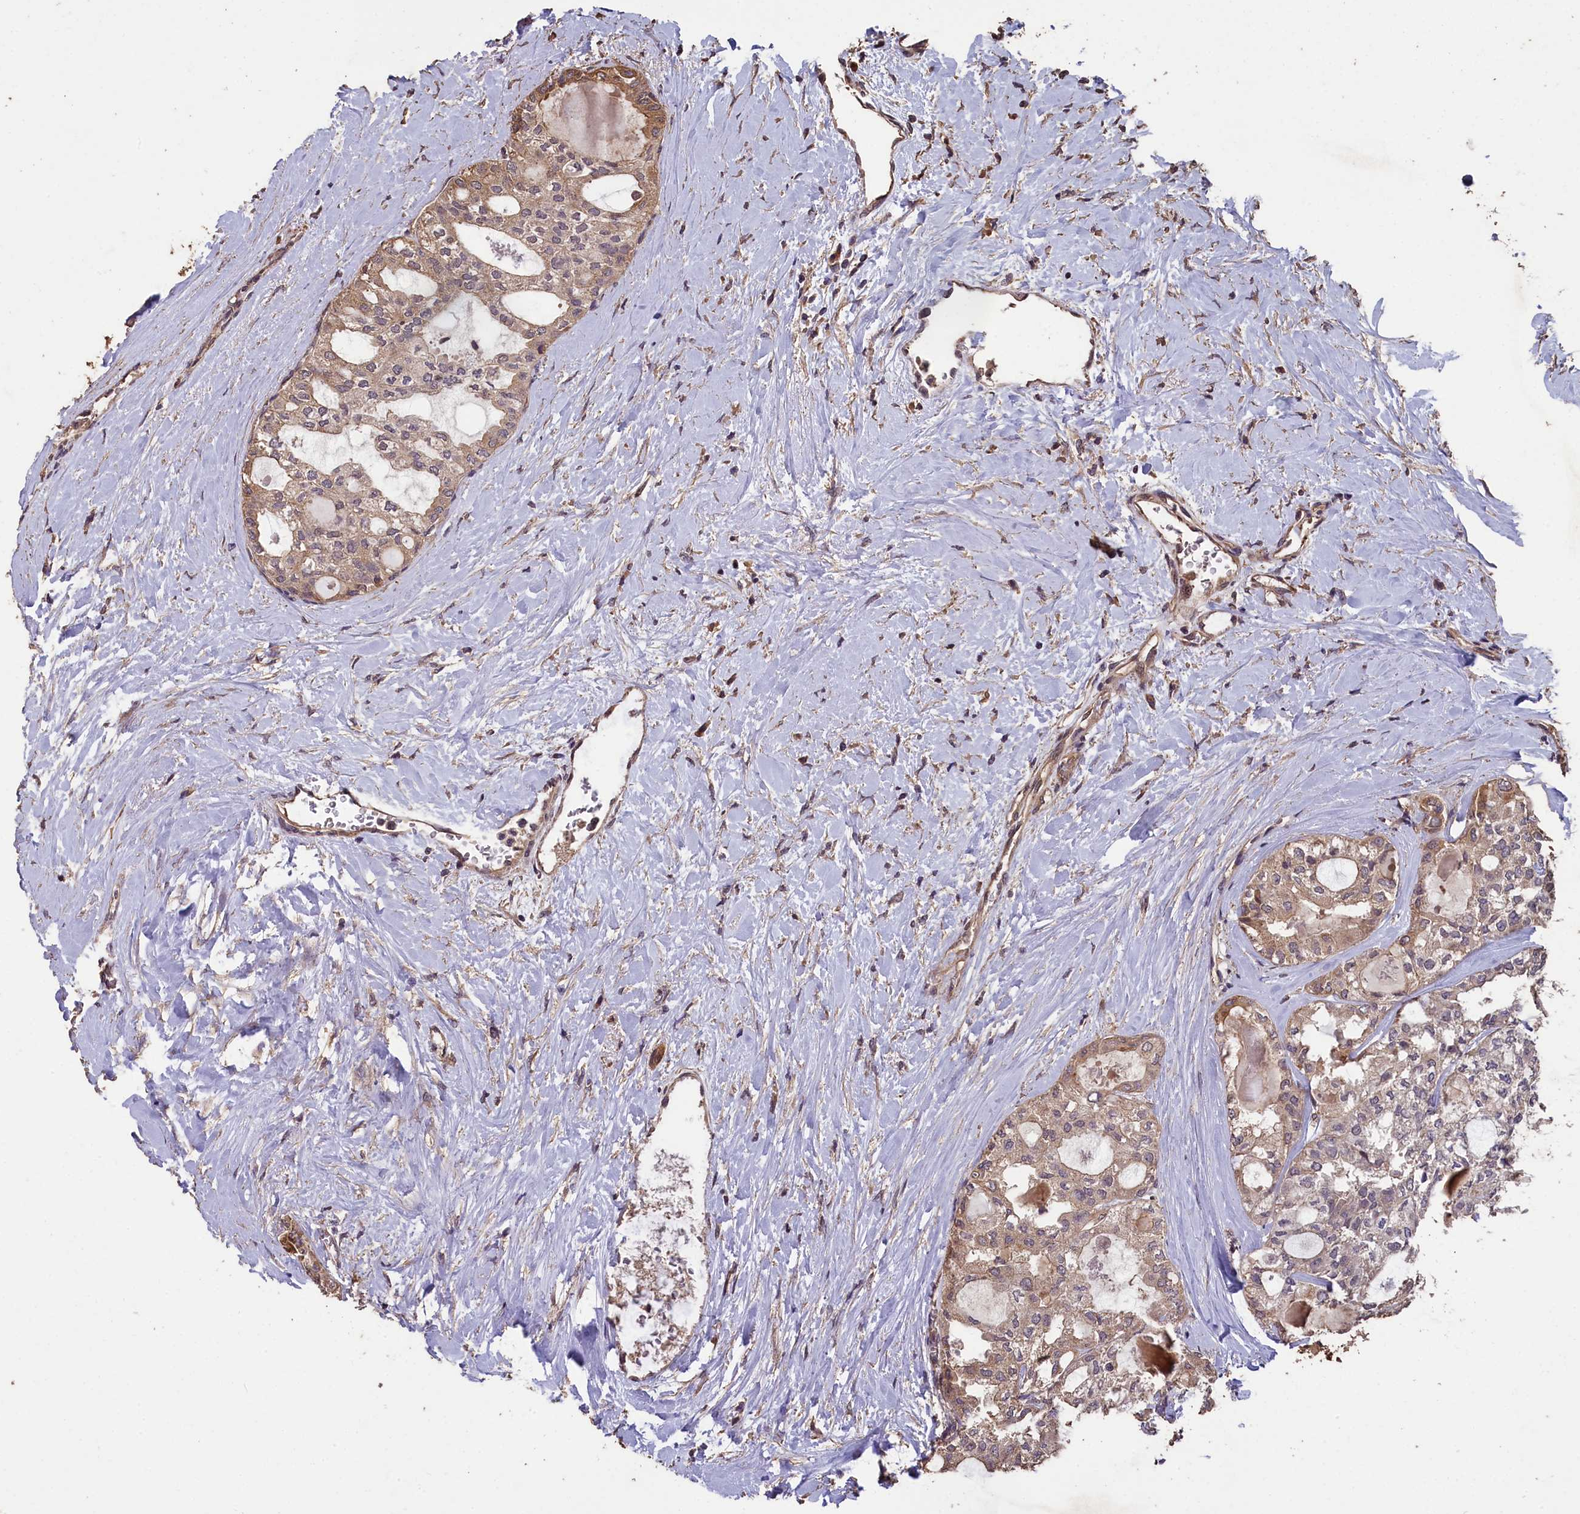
{"staining": {"intensity": "weak", "quantity": ">75%", "location": "cytoplasmic/membranous"}, "tissue": "thyroid cancer", "cell_type": "Tumor cells", "image_type": "cancer", "snomed": [{"axis": "morphology", "description": "Follicular adenoma carcinoma, NOS"}, {"axis": "topography", "description": "Thyroid gland"}], "caption": "Approximately >75% of tumor cells in human thyroid cancer show weak cytoplasmic/membranous protein expression as visualized by brown immunohistochemical staining.", "gene": "CHD9", "patient": {"sex": "male", "age": 75}}